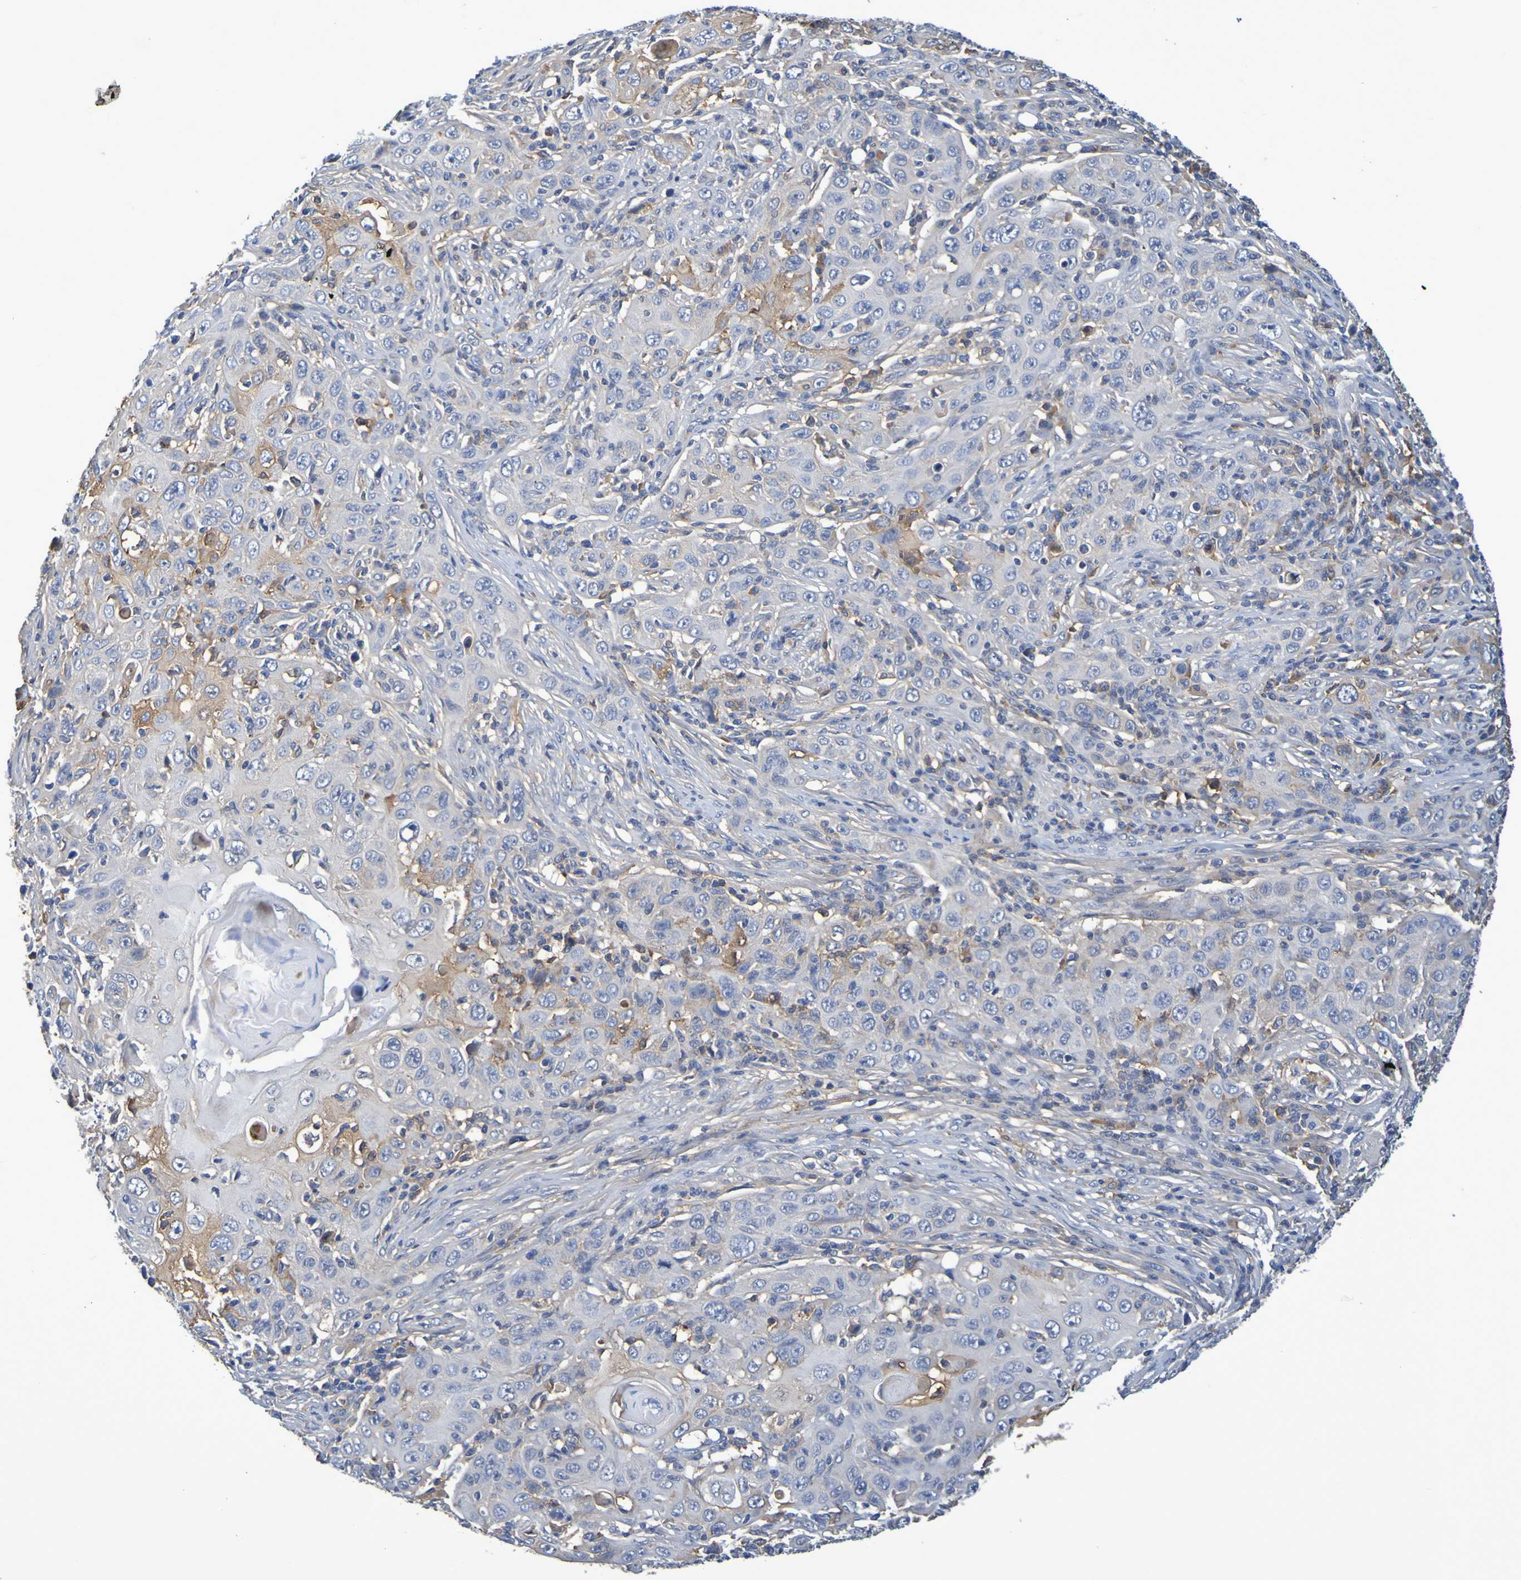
{"staining": {"intensity": "negative", "quantity": "none", "location": "none"}, "tissue": "skin cancer", "cell_type": "Tumor cells", "image_type": "cancer", "snomed": [{"axis": "morphology", "description": "Squamous cell carcinoma, NOS"}, {"axis": "topography", "description": "Skin"}], "caption": "Tumor cells are negative for brown protein staining in skin cancer.", "gene": "GAB3", "patient": {"sex": "female", "age": 88}}